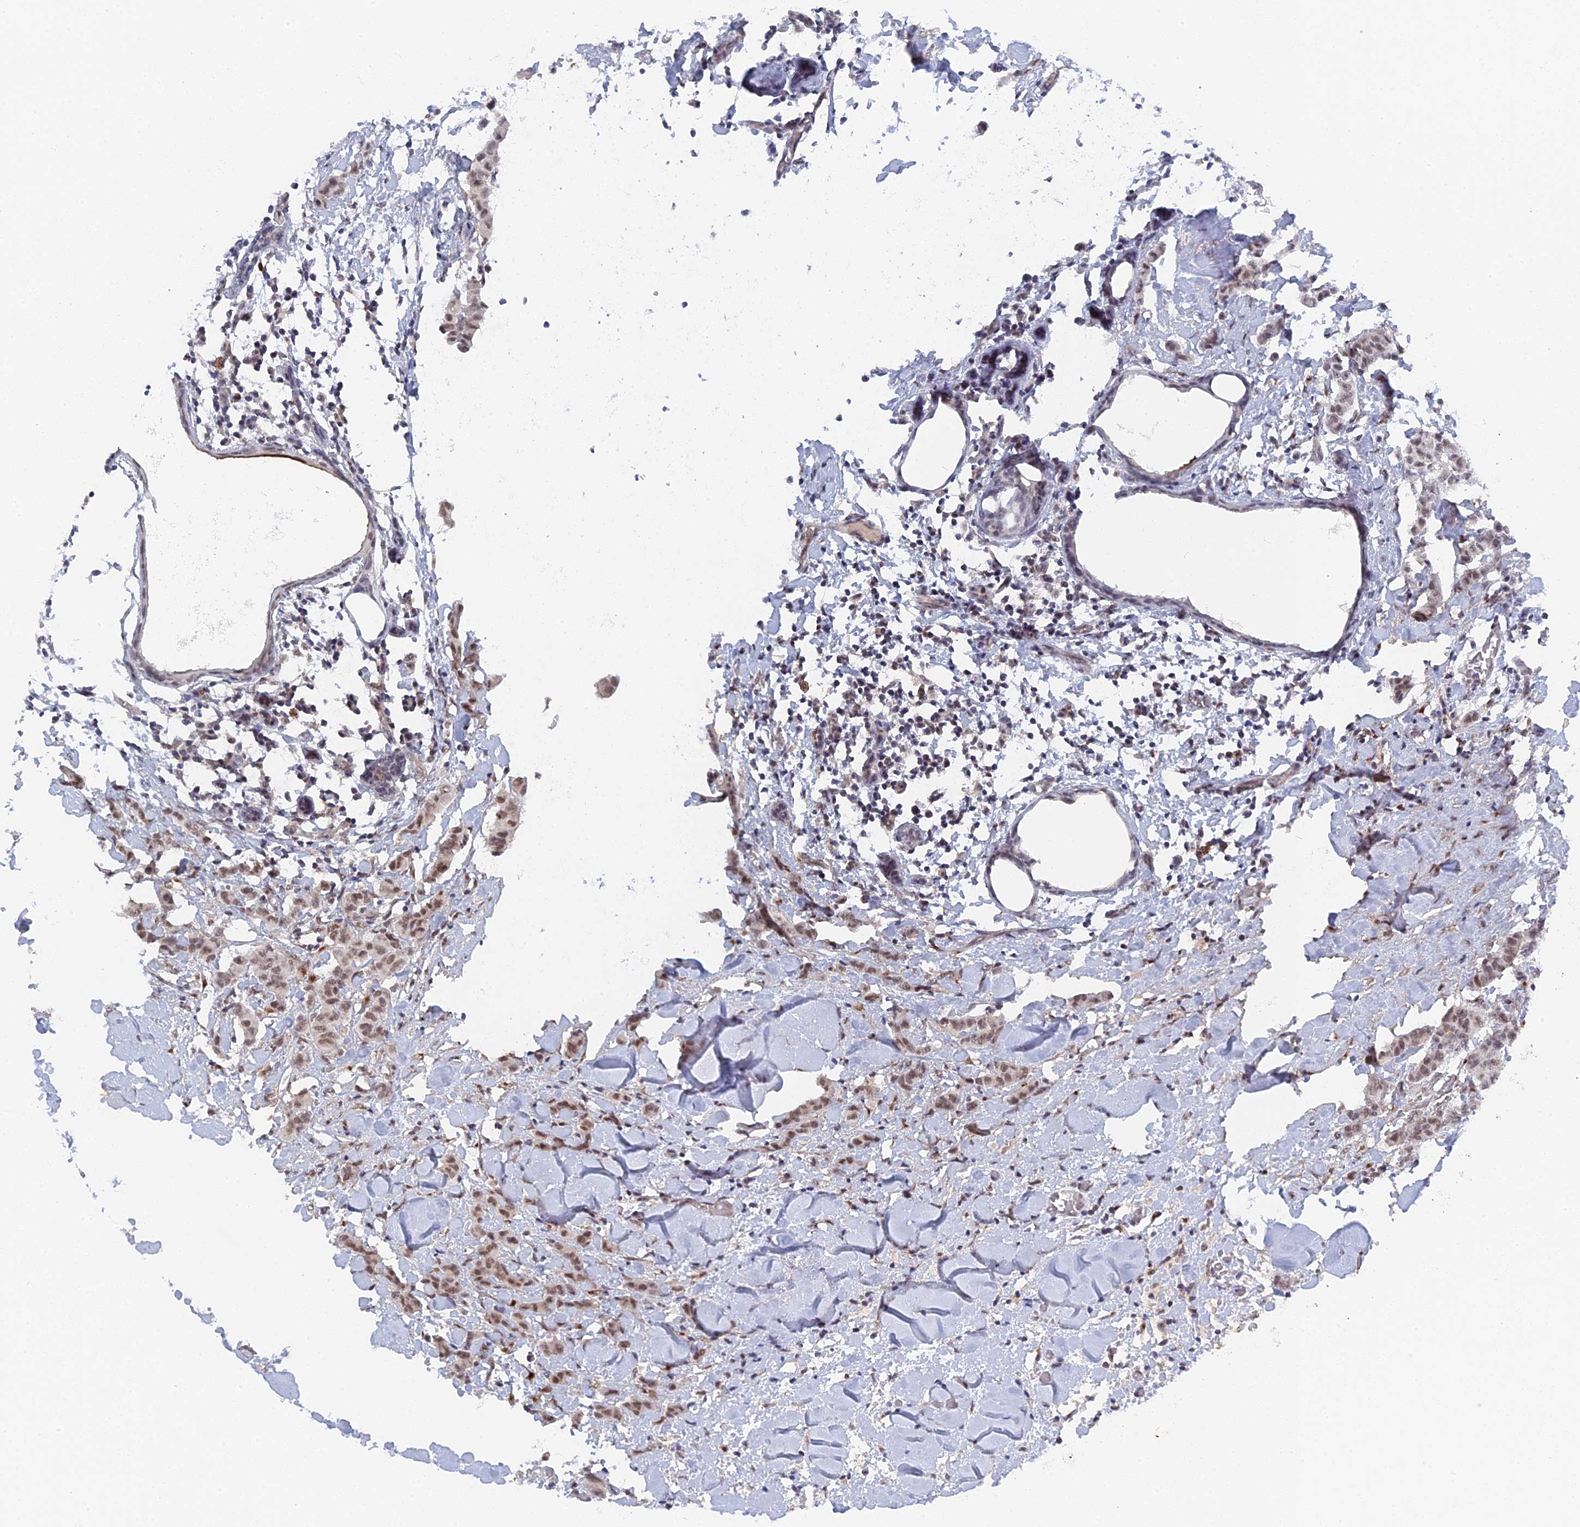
{"staining": {"intensity": "moderate", "quantity": ">75%", "location": "nuclear"}, "tissue": "breast cancer", "cell_type": "Tumor cells", "image_type": "cancer", "snomed": [{"axis": "morphology", "description": "Duct carcinoma"}, {"axis": "topography", "description": "Breast"}], "caption": "Breast infiltrating ductal carcinoma was stained to show a protein in brown. There is medium levels of moderate nuclear expression in approximately >75% of tumor cells. (DAB (3,3'-diaminobenzidine) IHC with brightfield microscopy, high magnification).", "gene": "CCDC85A", "patient": {"sex": "female", "age": 40}}